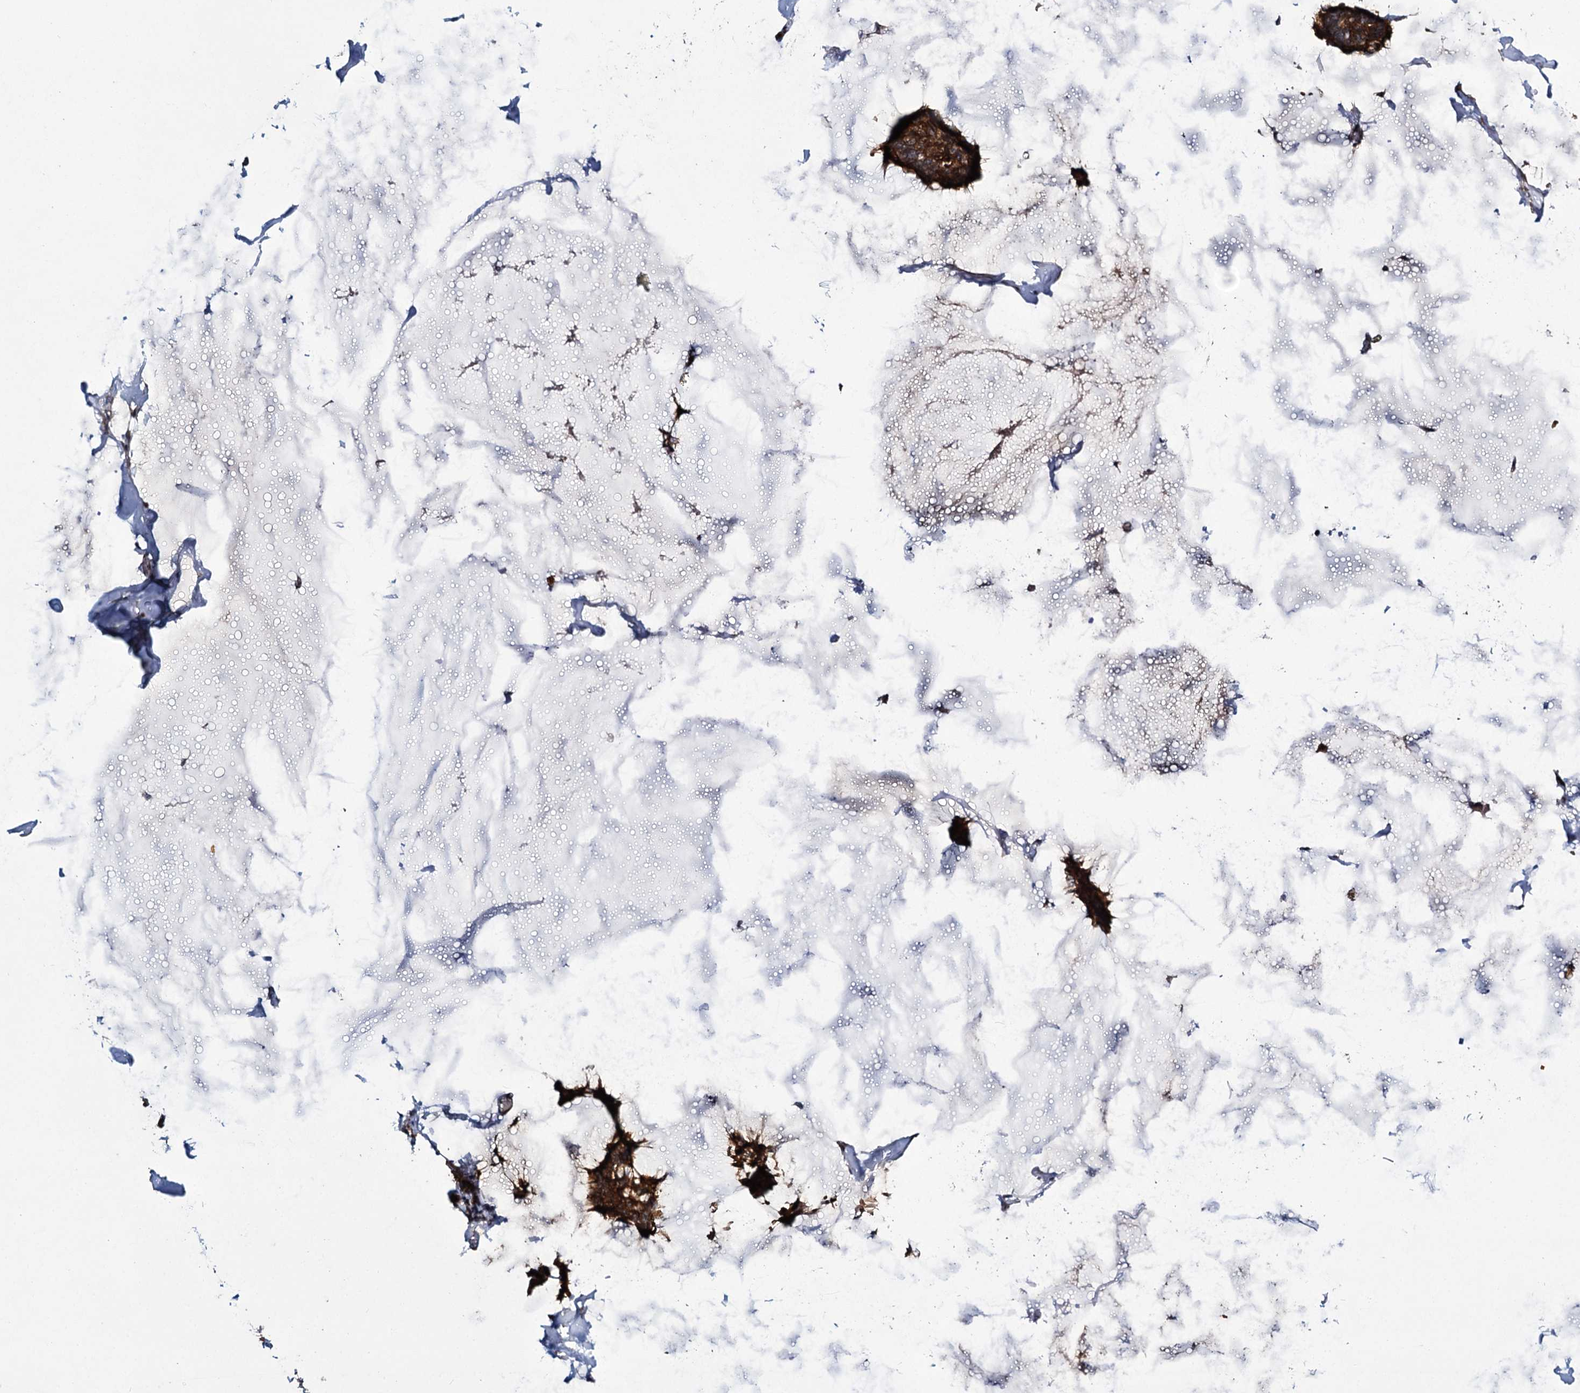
{"staining": {"intensity": "strong", "quantity": ">75%", "location": "cytoplasmic/membranous"}, "tissue": "breast cancer", "cell_type": "Tumor cells", "image_type": "cancer", "snomed": [{"axis": "morphology", "description": "Duct carcinoma"}, {"axis": "topography", "description": "Breast"}], "caption": "Breast invasive ductal carcinoma tissue reveals strong cytoplasmic/membranous positivity in approximately >75% of tumor cells (DAB IHC, brown staining for protein, blue staining for nuclei).", "gene": "MYO1C", "patient": {"sex": "female", "age": 93}}